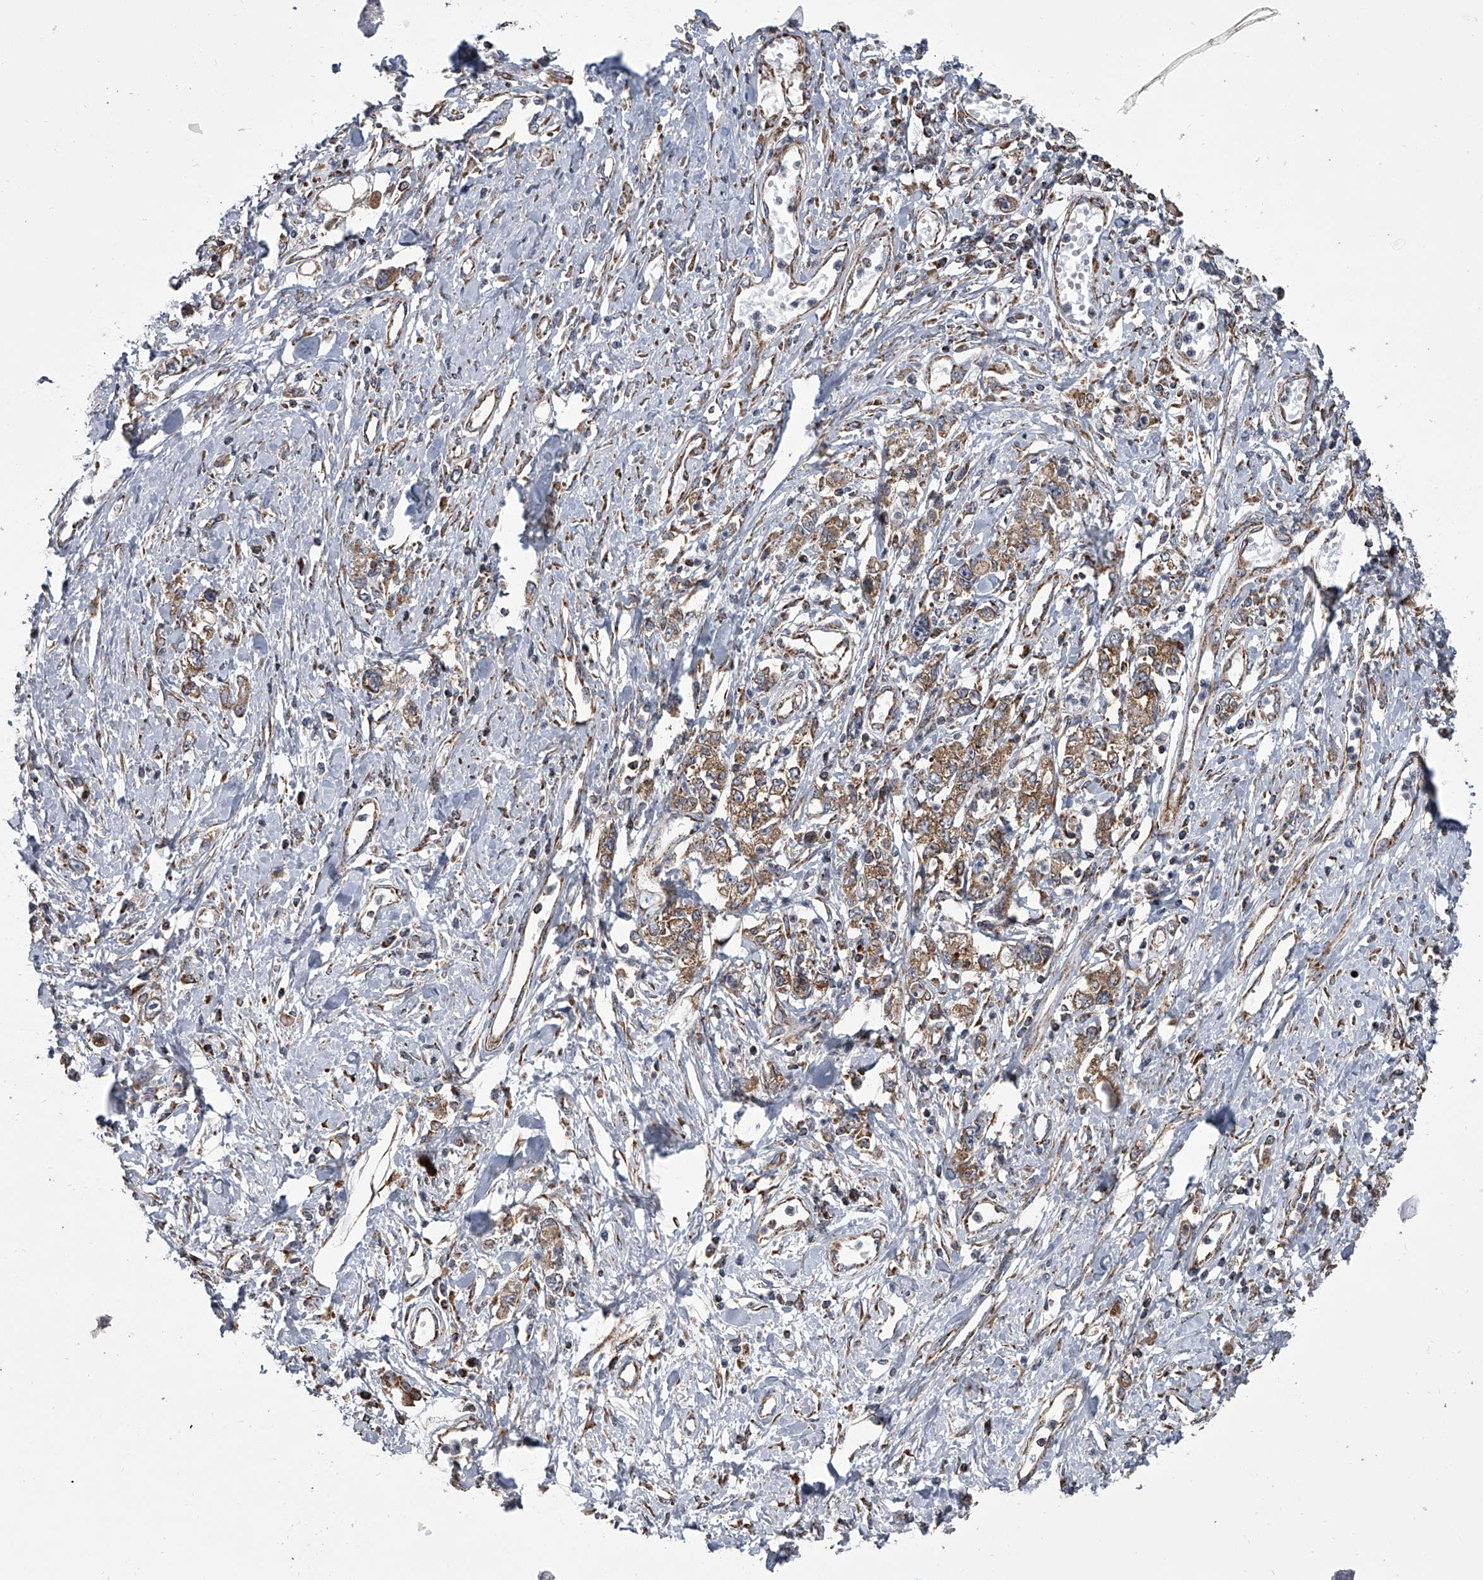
{"staining": {"intensity": "moderate", "quantity": ">75%", "location": "cytoplasmic/membranous"}, "tissue": "stomach cancer", "cell_type": "Tumor cells", "image_type": "cancer", "snomed": [{"axis": "morphology", "description": "Adenocarcinoma, NOS"}, {"axis": "topography", "description": "Stomach"}], "caption": "Immunohistochemical staining of human adenocarcinoma (stomach) displays moderate cytoplasmic/membranous protein staining in about >75% of tumor cells. The staining is performed using DAB brown chromogen to label protein expression. The nuclei are counter-stained blue using hematoxylin.", "gene": "ZC3H15", "patient": {"sex": "female", "age": 76}}